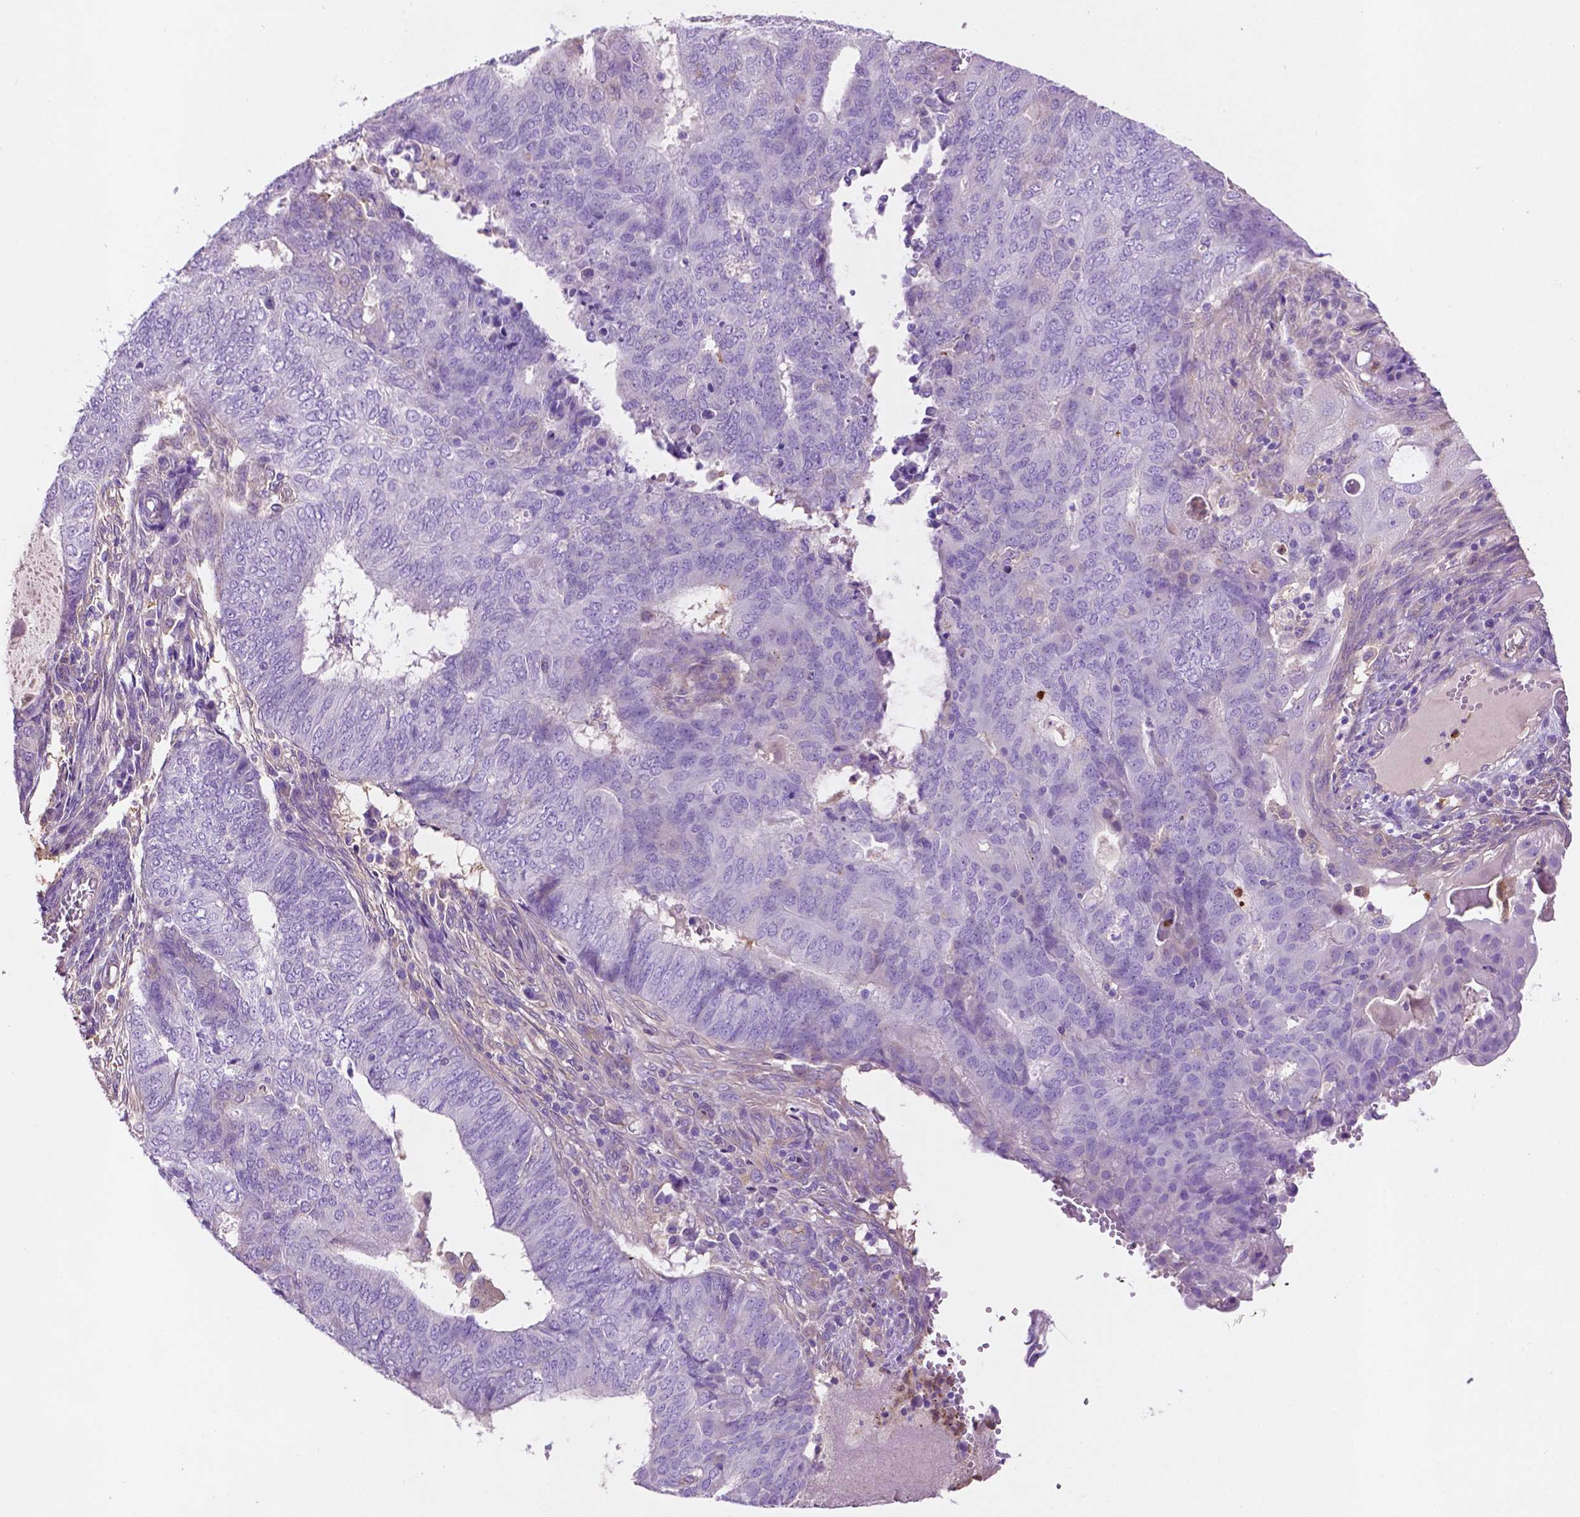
{"staining": {"intensity": "negative", "quantity": "none", "location": "none"}, "tissue": "endometrial cancer", "cell_type": "Tumor cells", "image_type": "cancer", "snomed": [{"axis": "morphology", "description": "Adenocarcinoma, NOS"}, {"axis": "topography", "description": "Endometrium"}], "caption": "Protein analysis of adenocarcinoma (endometrial) shows no significant expression in tumor cells.", "gene": "GDPD5", "patient": {"sex": "female", "age": 62}}